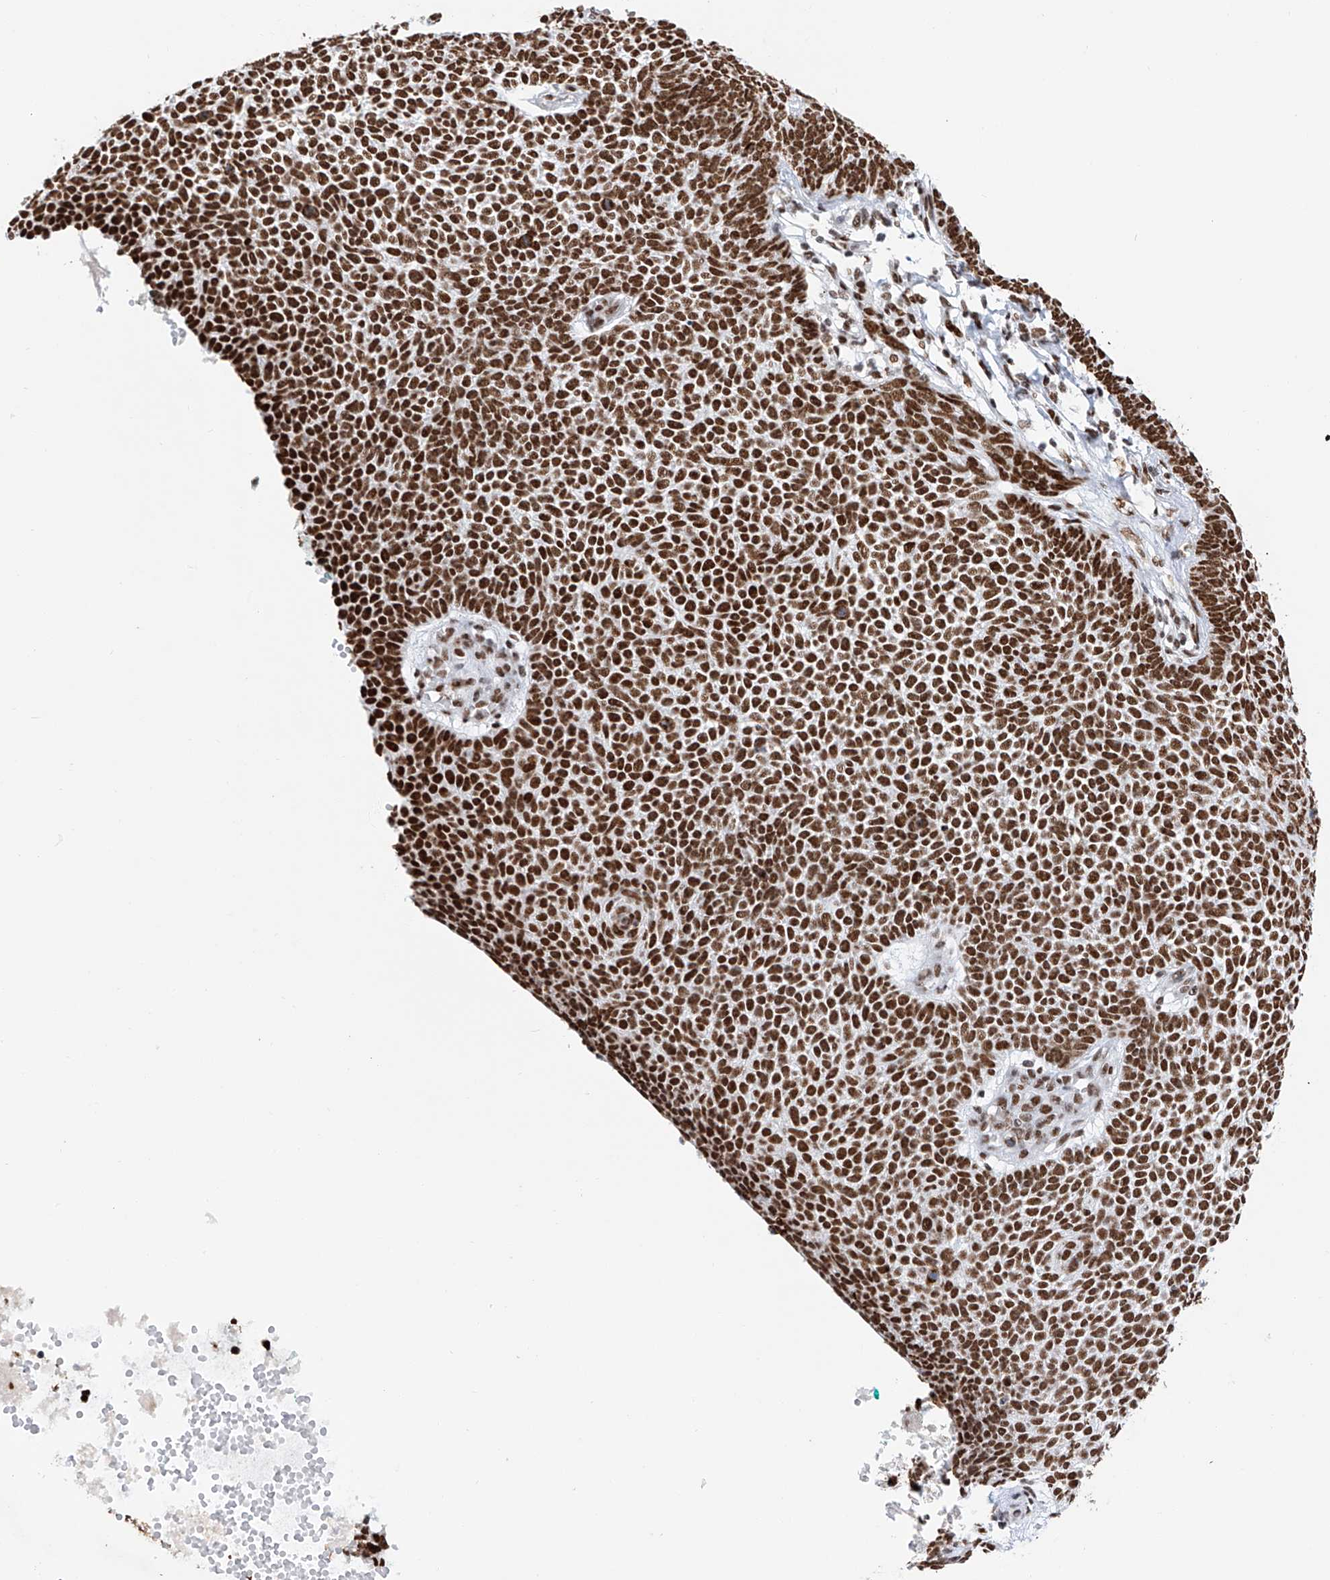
{"staining": {"intensity": "strong", "quantity": ">75%", "location": "nuclear"}, "tissue": "skin cancer", "cell_type": "Tumor cells", "image_type": "cancer", "snomed": [{"axis": "morphology", "description": "Basal cell carcinoma"}, {"axis": "topography", "description": "Skin"}], "caption": "Immunohistochemical staining of human skin cancer displays strong nuclear protein expression in about >75% of tumor cells.", "gene": "SRSF6", "patient": {"sex": "female", "age": 81}}